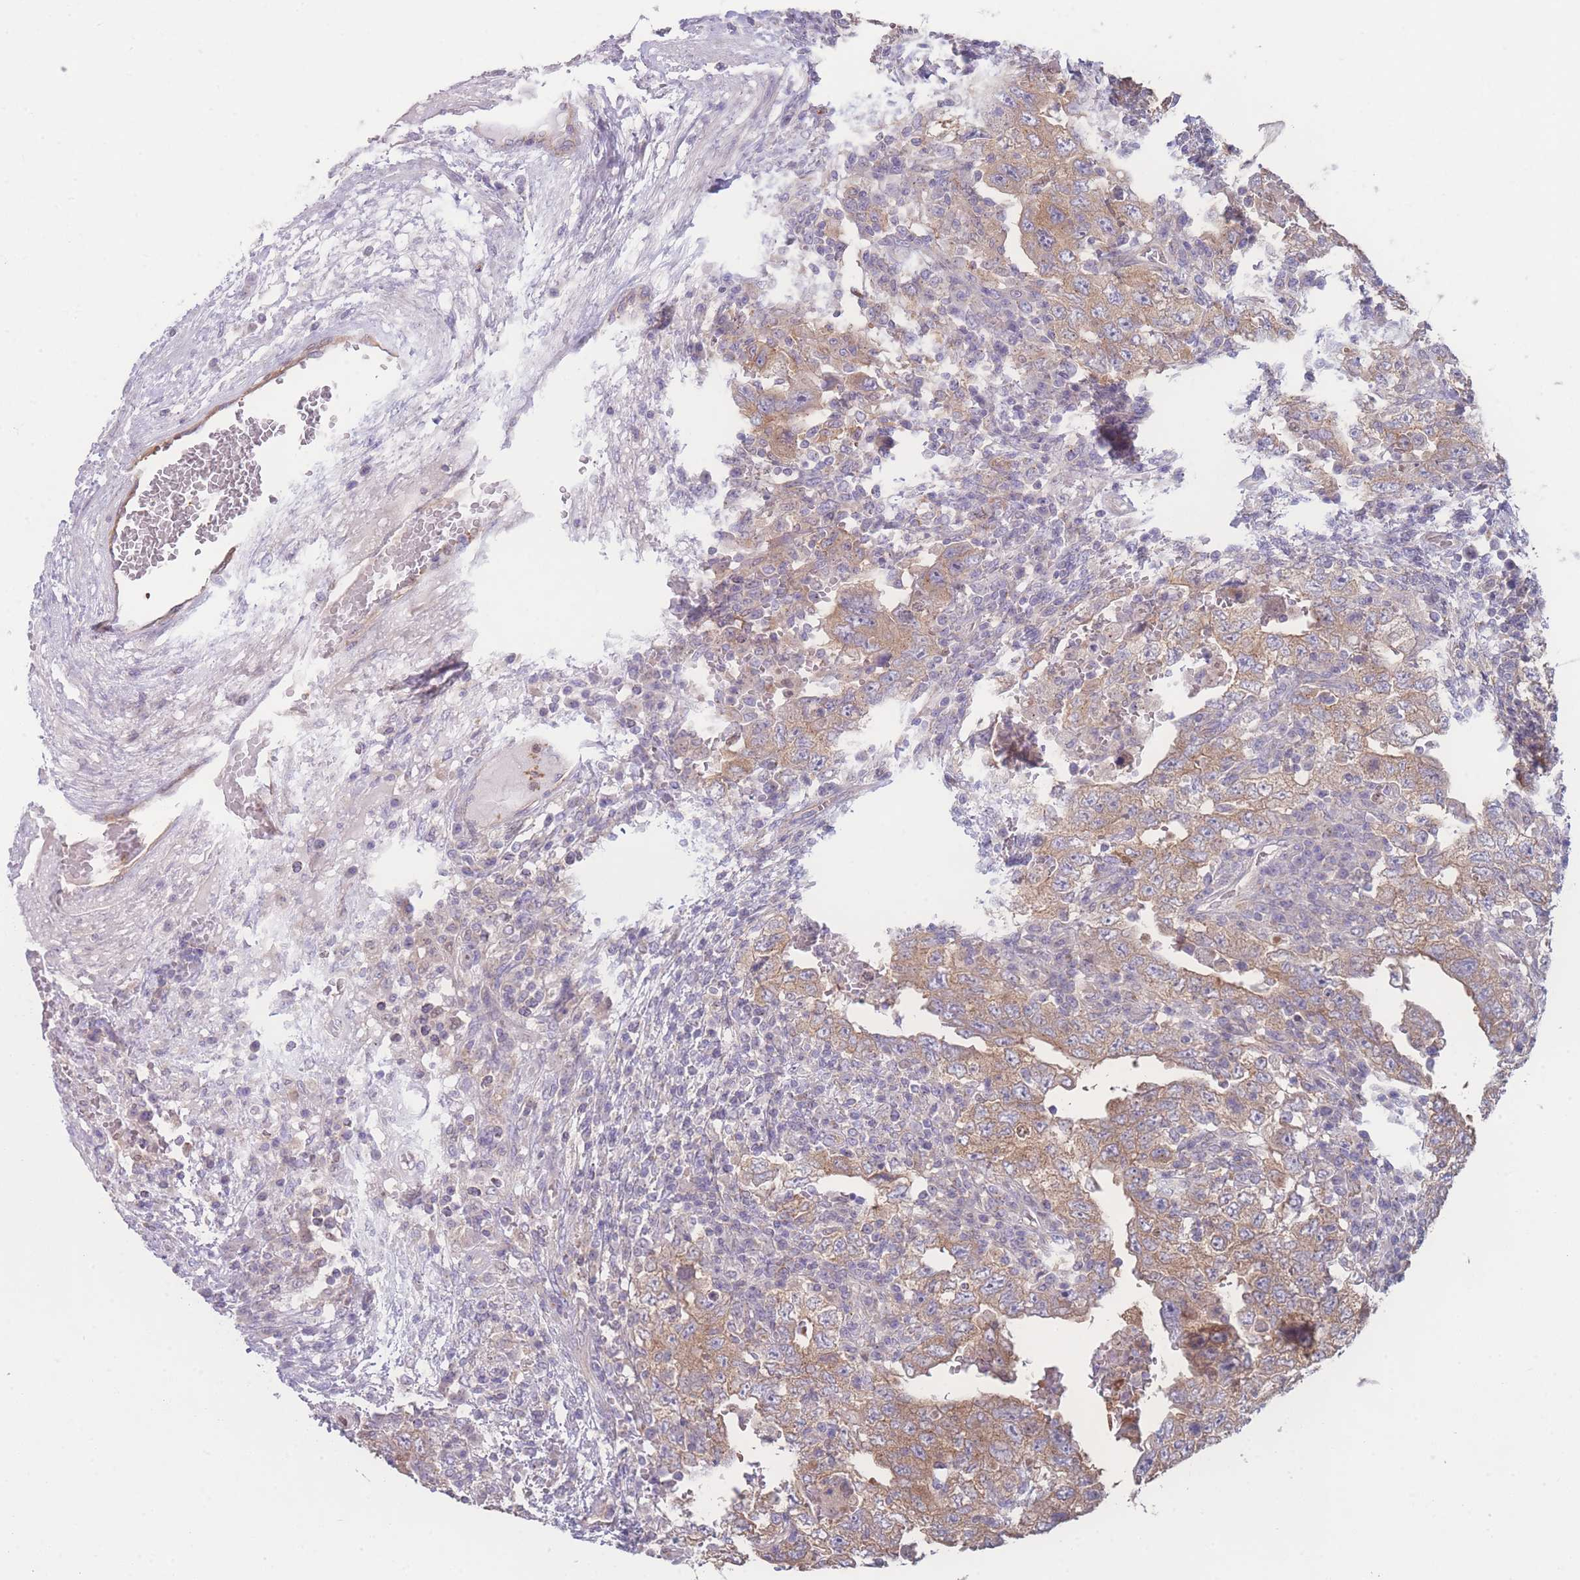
{"staining": {"intensity": "moderate", "quantity": ">75%", "location": "cytoplasmic/membranous"}, "tissue": "testis cancer", "cell_type": "Tumor cells", "image_type": "cancer", "snomed": [{"axis": "morphology", "description": "Carcinoma, Embryonal, NOS"}, {"axis": "topography", "description": "Testis"}], "caption": "This is an image of IHC staining of embryonal carcinoma (testis), which shows moderate staining in the cytoplasmic/membranous of tumor cells.", "gene": "STEAP3", "patient": {"sex": "male", "age": 26}}